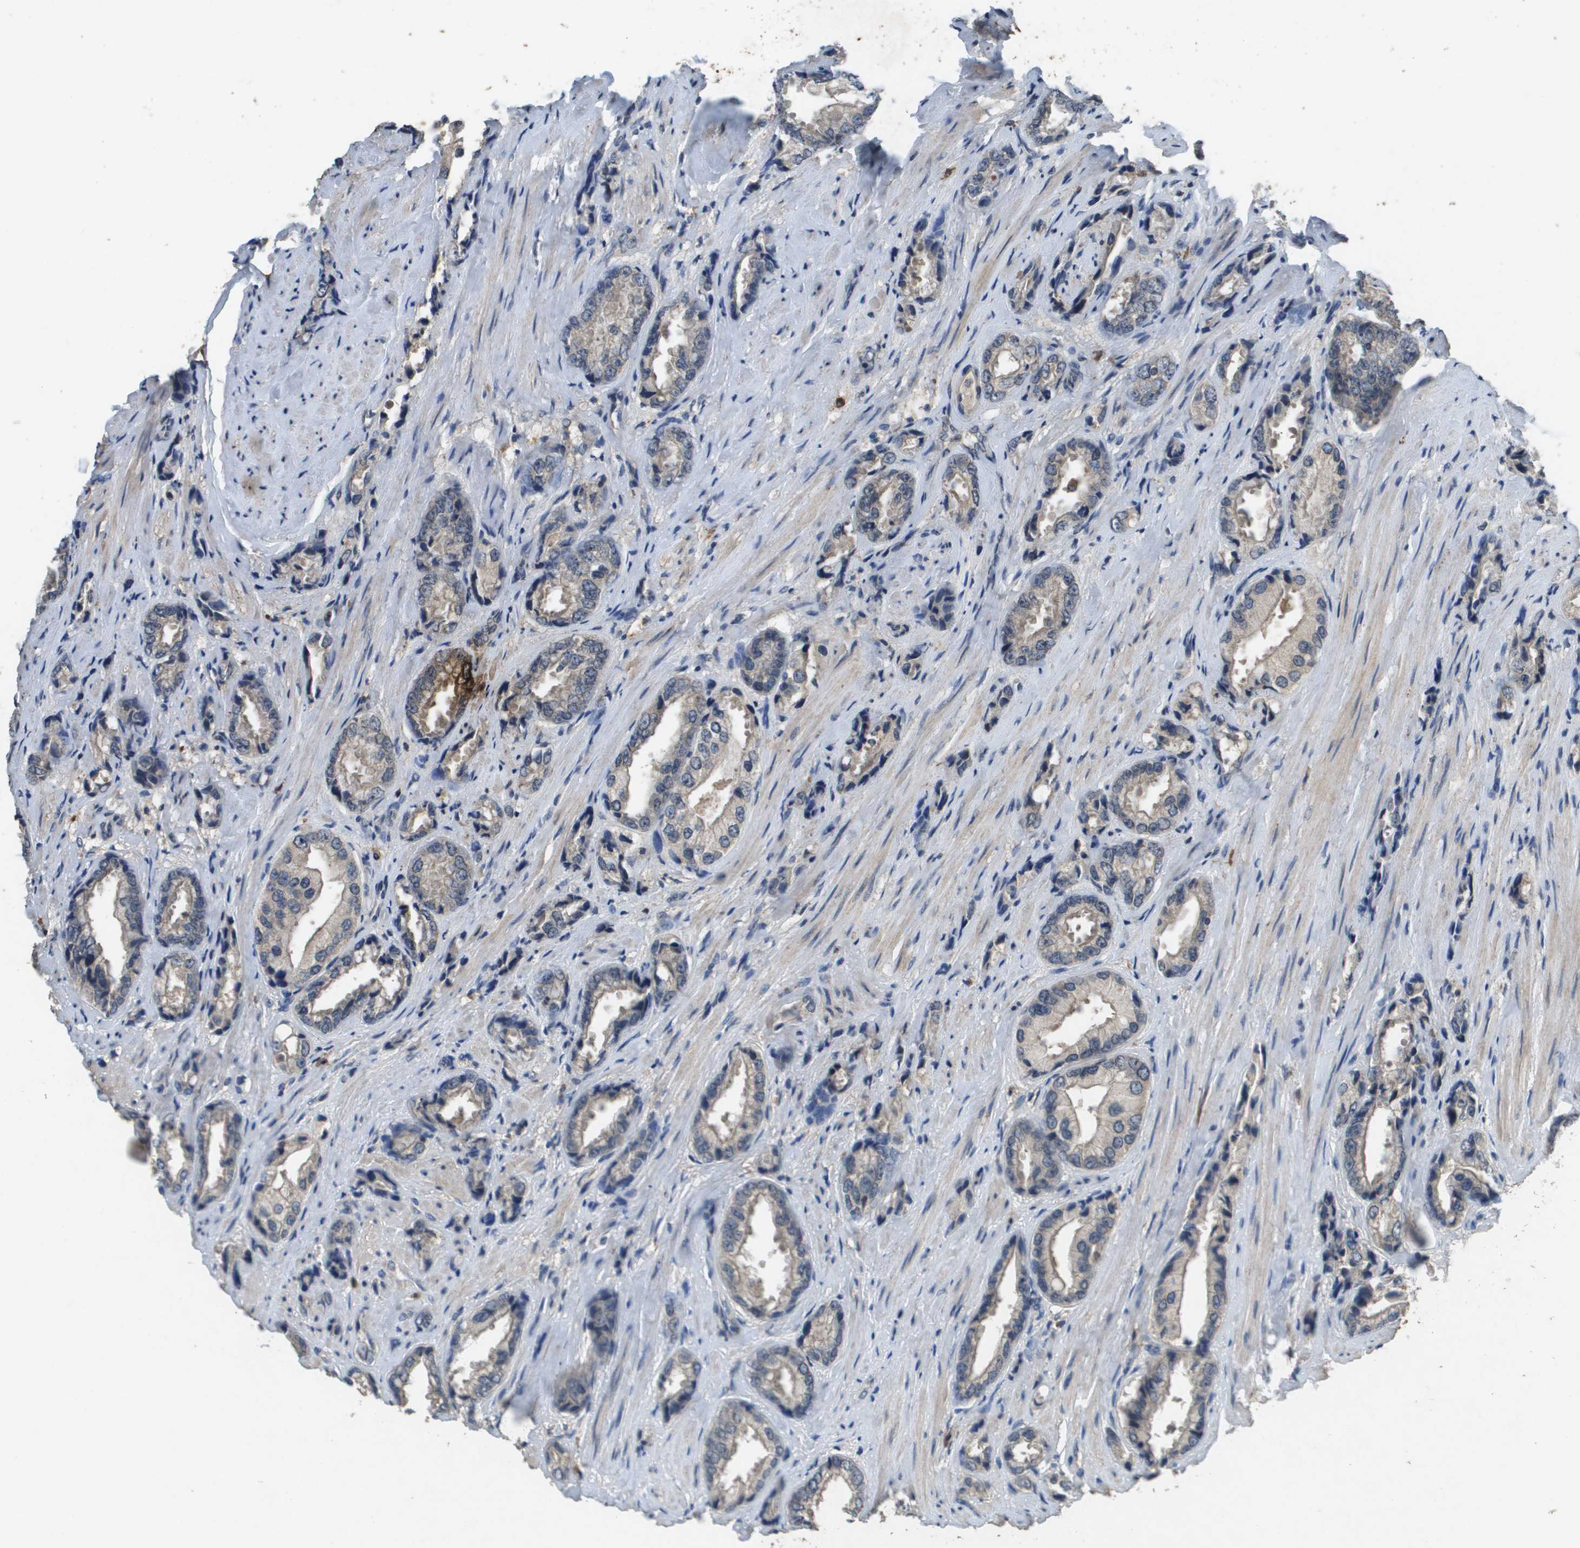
{"staining": {"intensity": "moderate", "quantity": "<25%", "location": "cytoplasmic/membranous"}, "tissue": "prostate cancer", "cell_type": "Tumor cells", "image_type": "cancer", "snomed": [{"axis": "morphology", "description": "Adenocarcinoma, High grade"}, {"axis": "topography", "description": "Prostate"}], "caption": "A histopathology image showing moderate cytoplasmic/membranous staining in about <25% of tumor cells in adenocarcinoma (high-grade) (prostate), as visualized by brown immunohistochemical staining.", "gene": "PROC", "patient": {"sex": "male", "age": 61}}